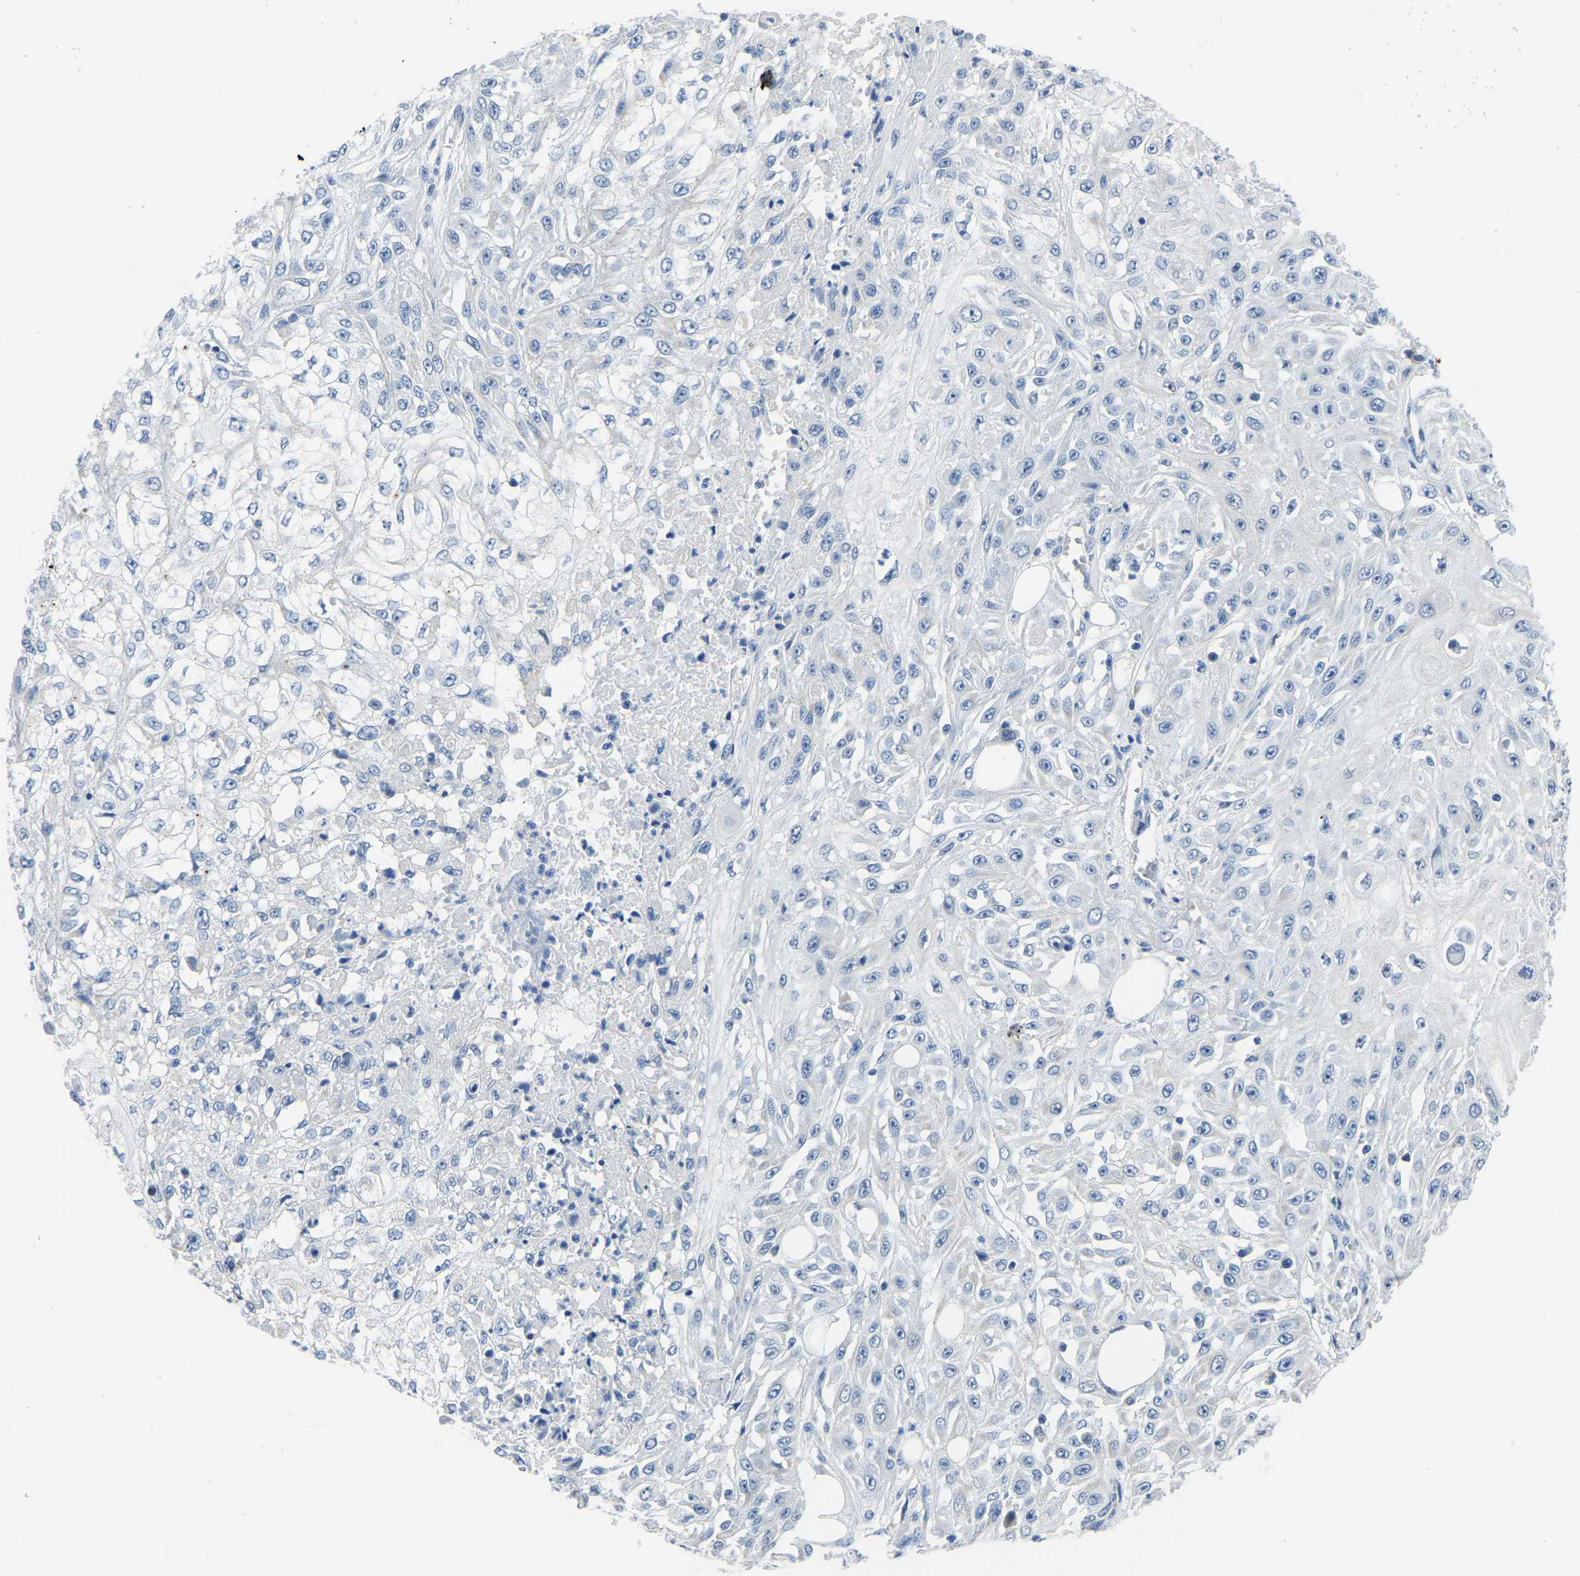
{"staining": {"intensity": "negative", "quantity": "none", "location": "none"}, "tissue": "skin cancer", "cell_type": "Tumor cells", "image_type": "cancer", "snomed": [{"axis": "morphology", "description": "Squamous cell carcinoma, NOS"}, {"axis": "morphology", "description": "Squamous cell carcinoma, metastatic, NOS"}, {"axis": "topography", "description": "Skin"}, {"axis": "topography", "description": "Lymph node"}], "caption": "This is an immunohistochemistry histopathology image of human squamous cell carcinoma (skin). There is no staining in tumor cells.", "gene": "ETFA", "patient": {"sex": "male", "age": 75}}